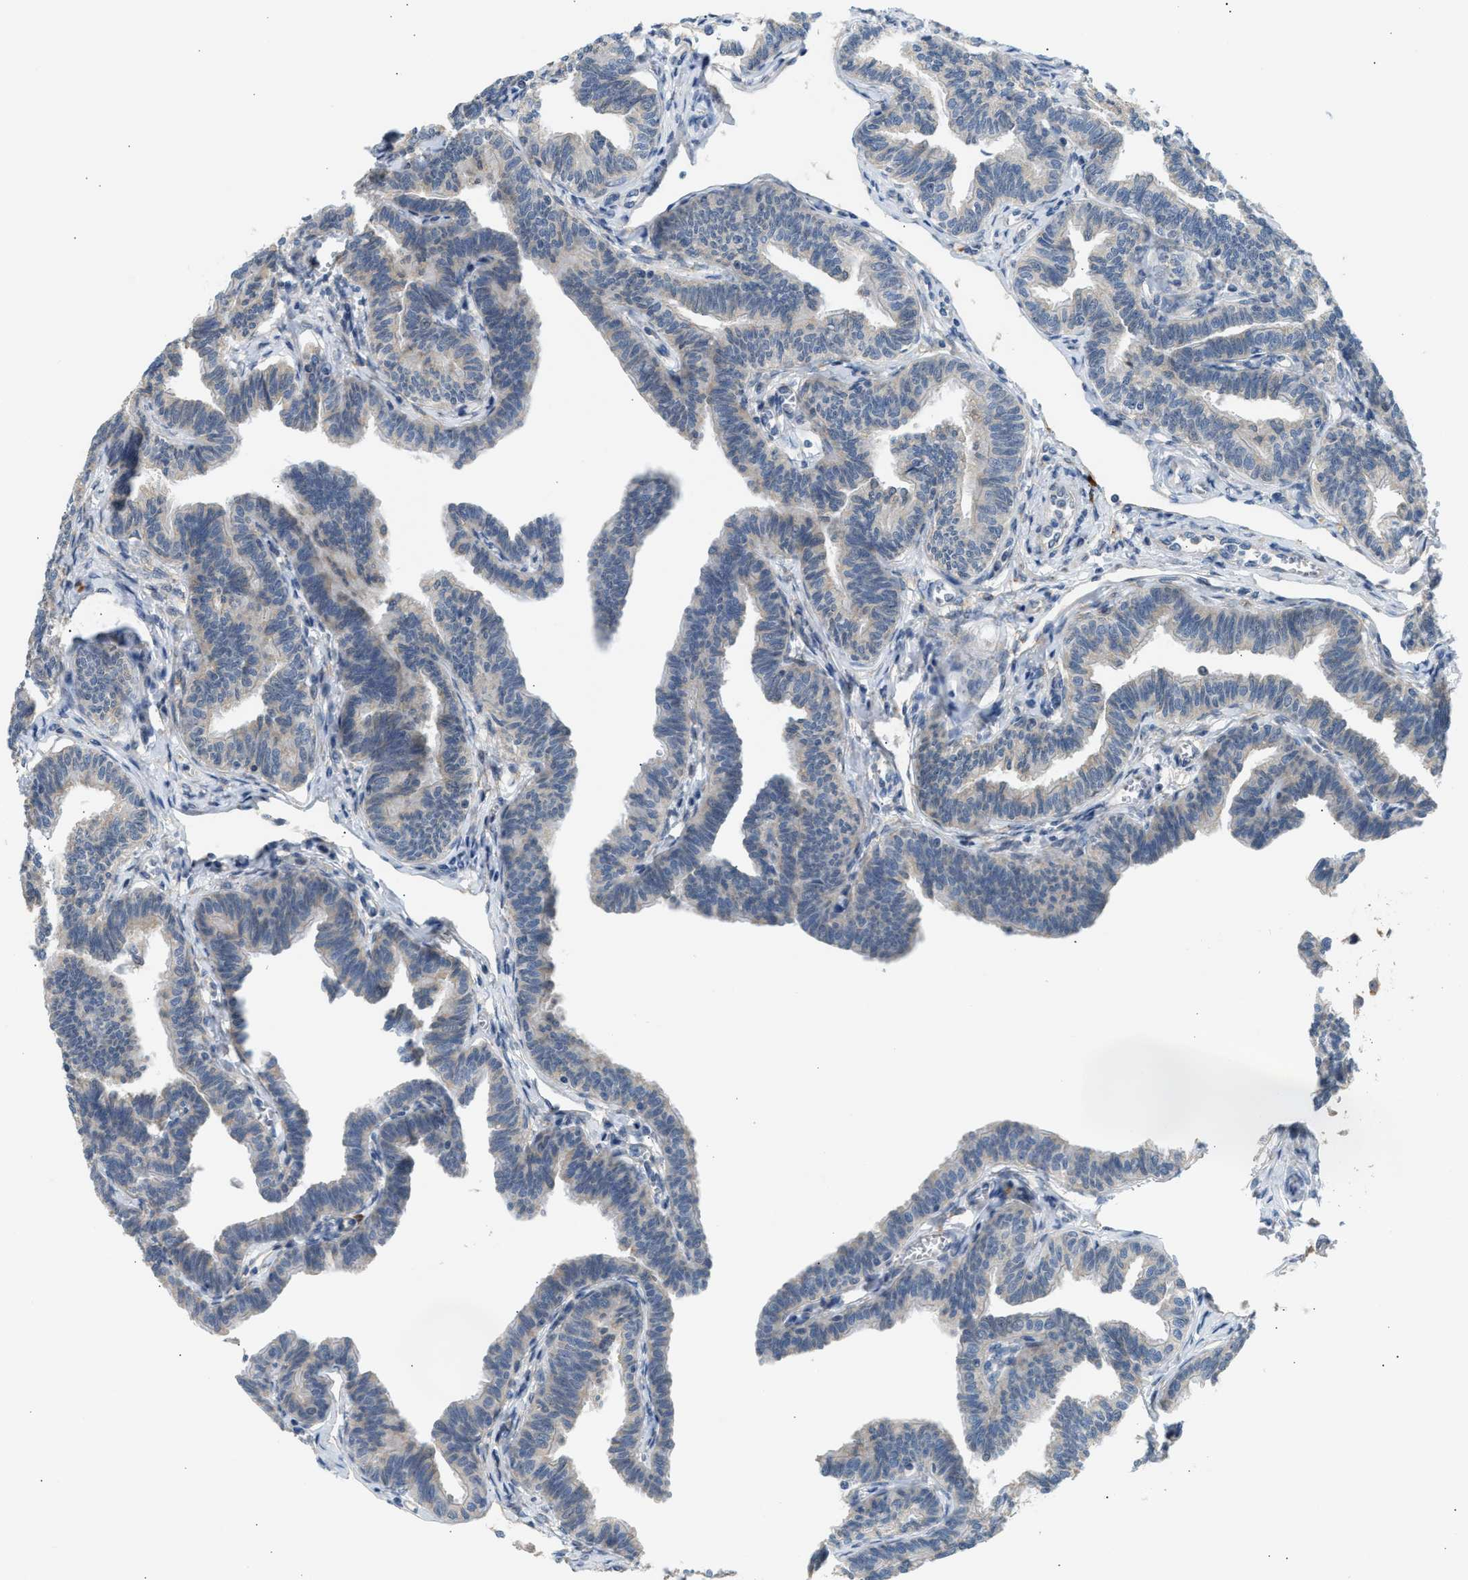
{"staining": {"intensity": "moderate", "quantity": "<25%", "location": "cytoplasmic/membranous"}, "tissue": "fallopian tube", "cell_type": "Glandular cells", "image_type": "normal", "snomed": [{"axis": "morphology", "description": "Normal tissue, NOS"}, {"axis": "topography", "description": "Fallopian tube"}, {"axis": "topography", "description": "Ovary"}], "caption": "A brown stain labels moderate cytoplasmic/membranous positivity of a protein in glandular cells of normal human fallopian tube.", "gene": "KCNC2", "patient": {"sex": "female", "age": 23}}